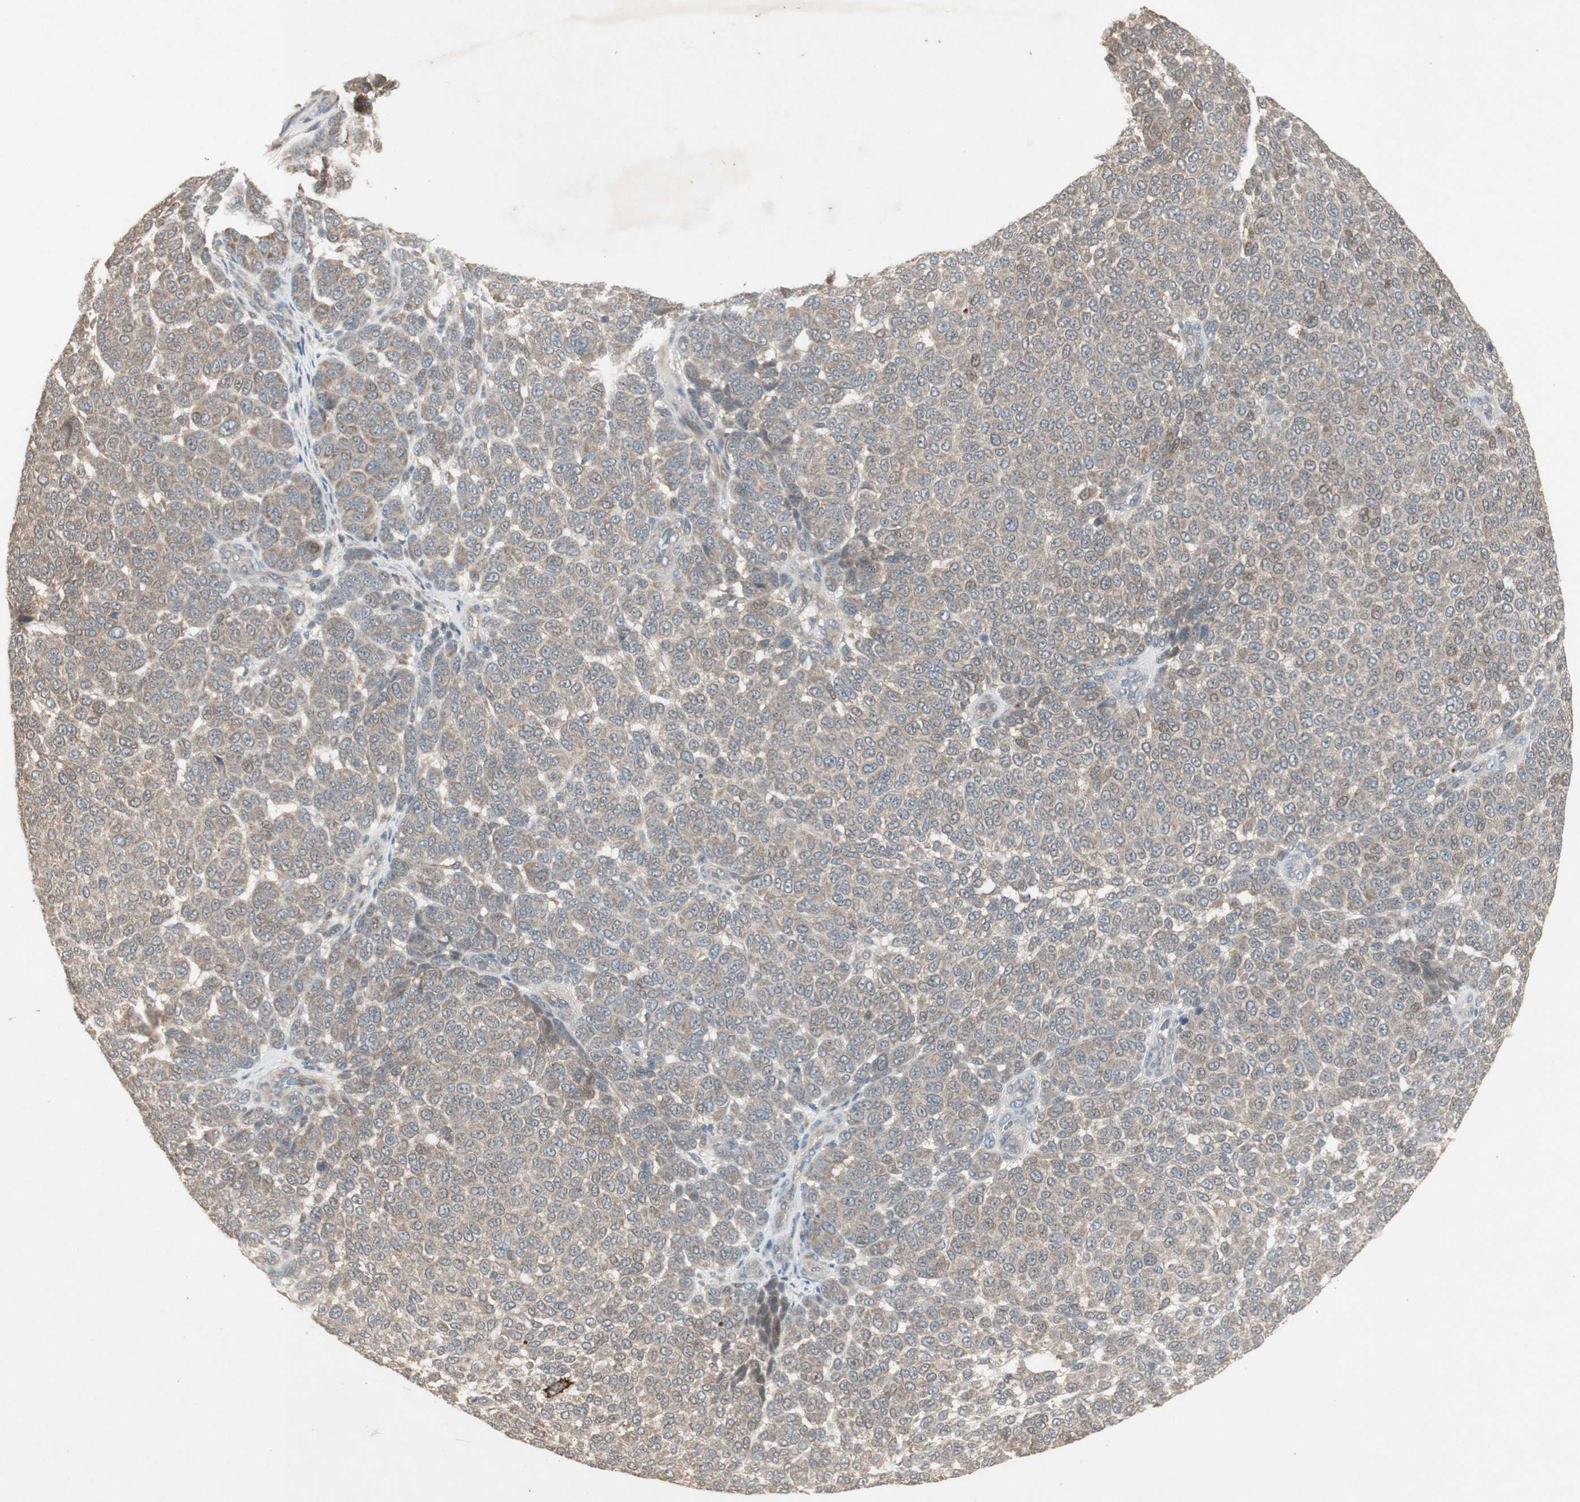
{"staining": {"intensity": "weak", "quantity": "25%-75%", "location": "cytoplasmic/membranous"}, "tissue": "melanoma", "cell_type": "Tumor cells", "image_type": "cancer", "snomed": [{"axis": "morphology", "description": "Malignant melanoma, NOS"}, {"axis": "topography", "description": "Skin"}], "caption": "Weak cytoplasmic/membranous staining is seen in about 25%-75% of tumor cells in malignant melanoma. Nuclei are stained in blue.", "gene": "JMJD7-PLA2G4B", "patient": {"sex": "male", "age": 59}}